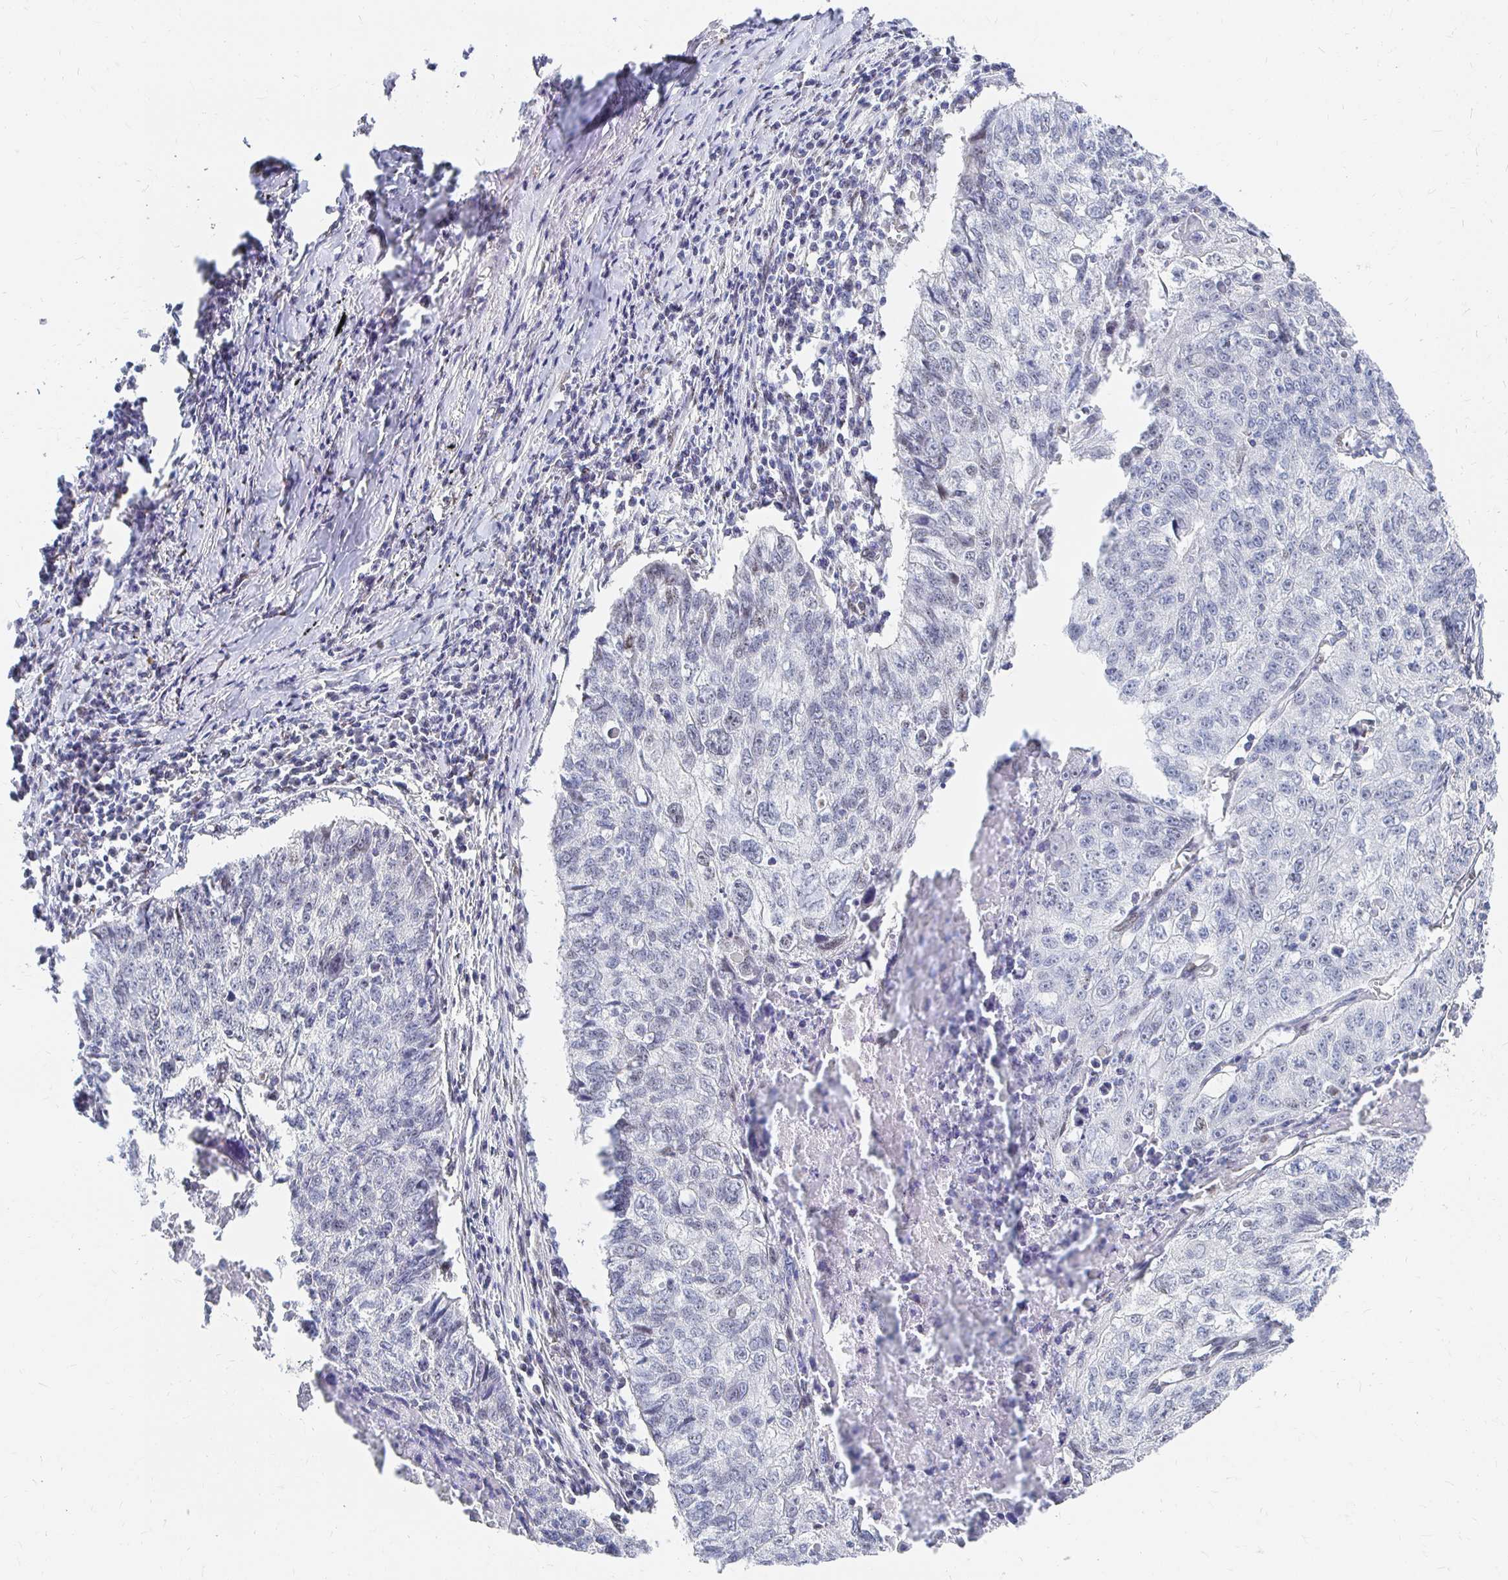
{"staining": {"intensity": "negative", "quantity": "none", "location": "none"}, "tissue": "lung cancer", "cell_type": "Tumor cells", "image_type": "cancer", "snomed": [{"axis": "morphology", "description": "Normal morphology"}, {"axis": "morphology", "description": "Aneuploidy"}, {"axis": "morphology", "description": "Squamous cell carcinoma, NOS"}, {"axis": "topography", "description": "Lymph node"}, {"axis": "topography", "description": "Lung"}], "caption": "Human lung cancer stained for a protein using IHC displays no staining in tumor cells.", "gene": "CLIC3", "patient": {"sex": "female", "age": 76}}